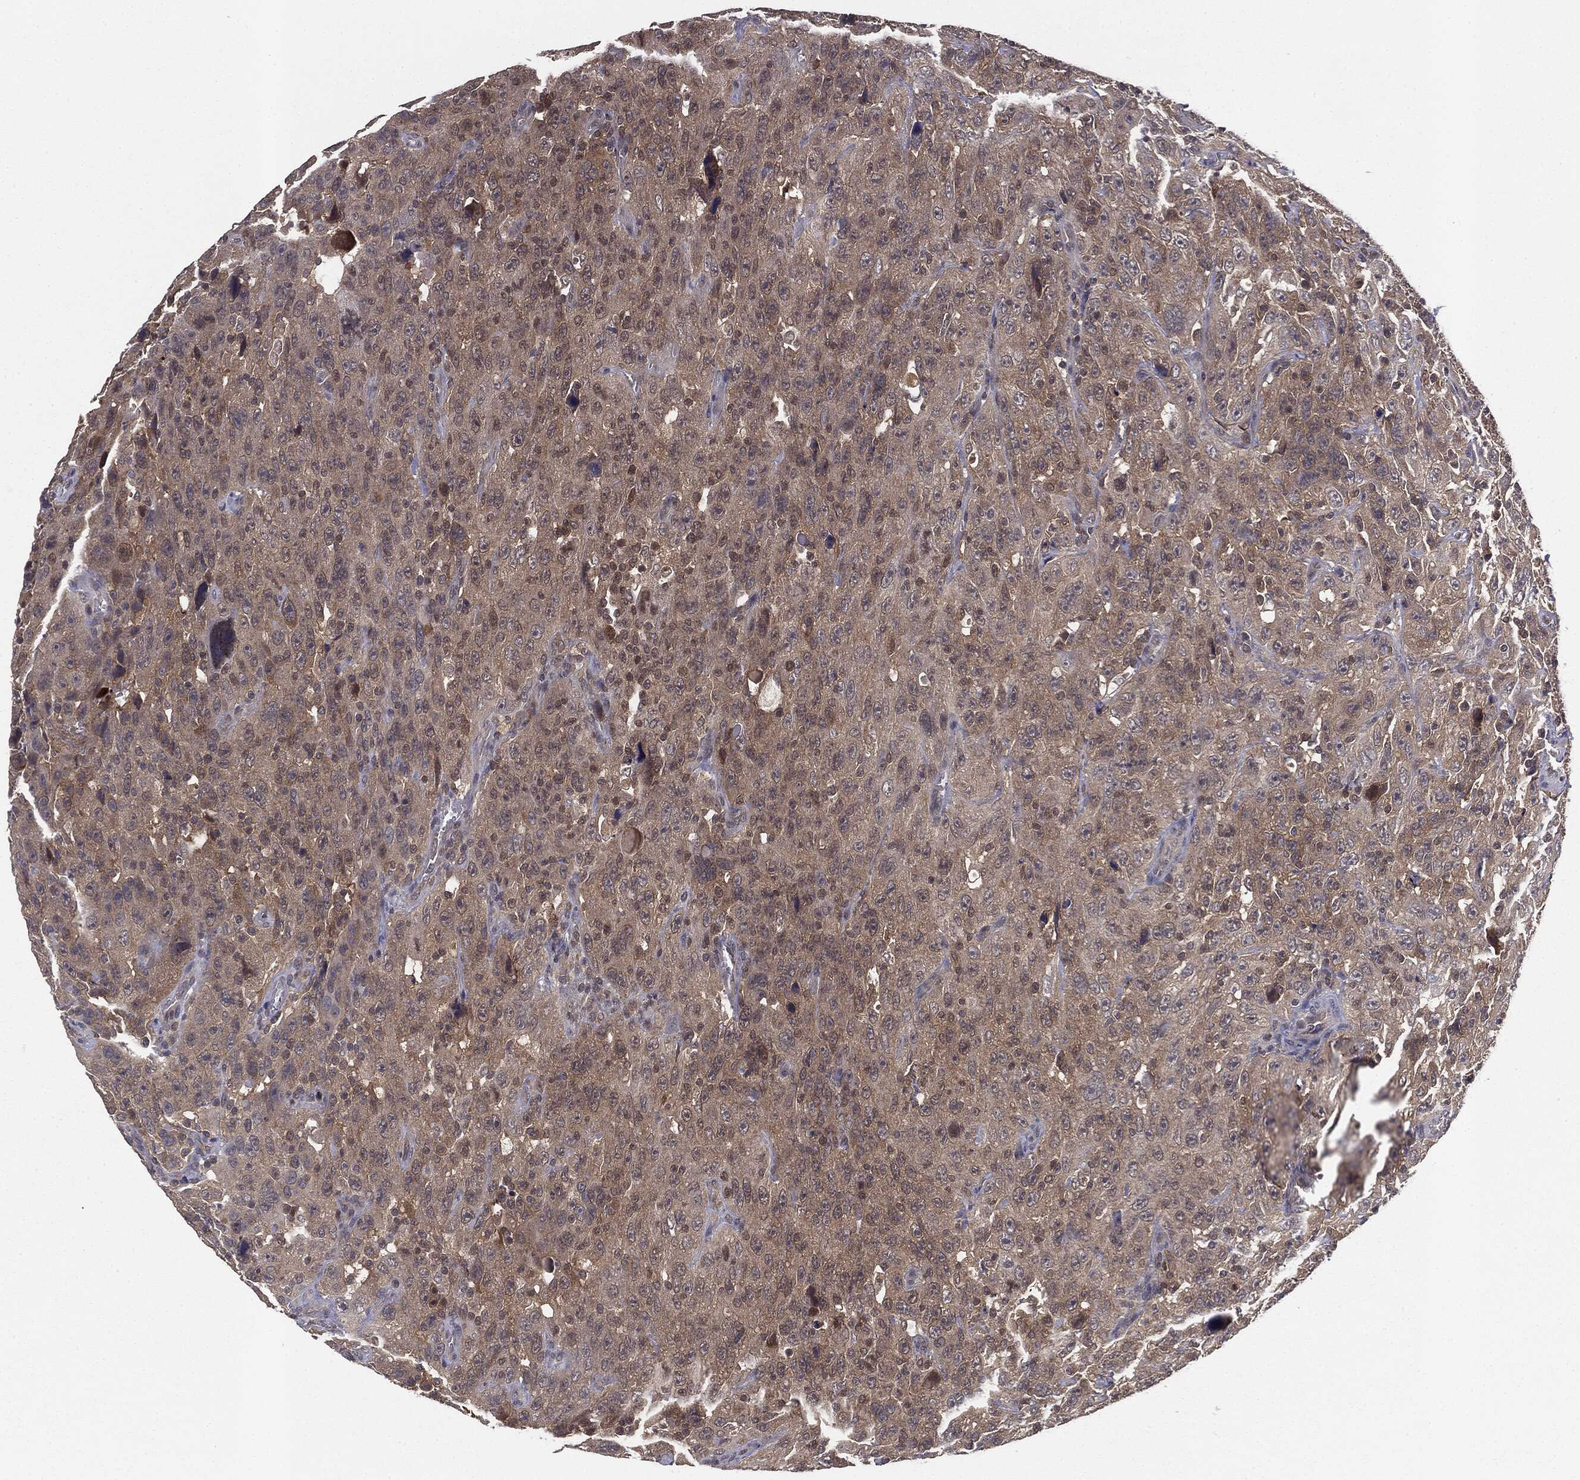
{"staining": {"intensity": "weak", "quantity": "25%-75%", "location": "cytoplasmic/membranous"}, "tissue": "urothelial cancer", "cell_type": "Tumor cells", "image_type": "cancer", "snomed": [{"axis": "morphology", "description": "Urothelial carcinoma, NOS"}, {"axis": "morphology", "description": "Urothelial carcinoma, High grade"}, {"axis": "topography", "description": "Urinary bladder"}], "caption": "Urothelial cancer tissue demonstrates weak cytoplasmic/membranous expression in about 25%-75% of tumor cells, visualized by immunohistochemistry.", "gene": "KRT7", "patient": {"sex": "female", "age": 73}}